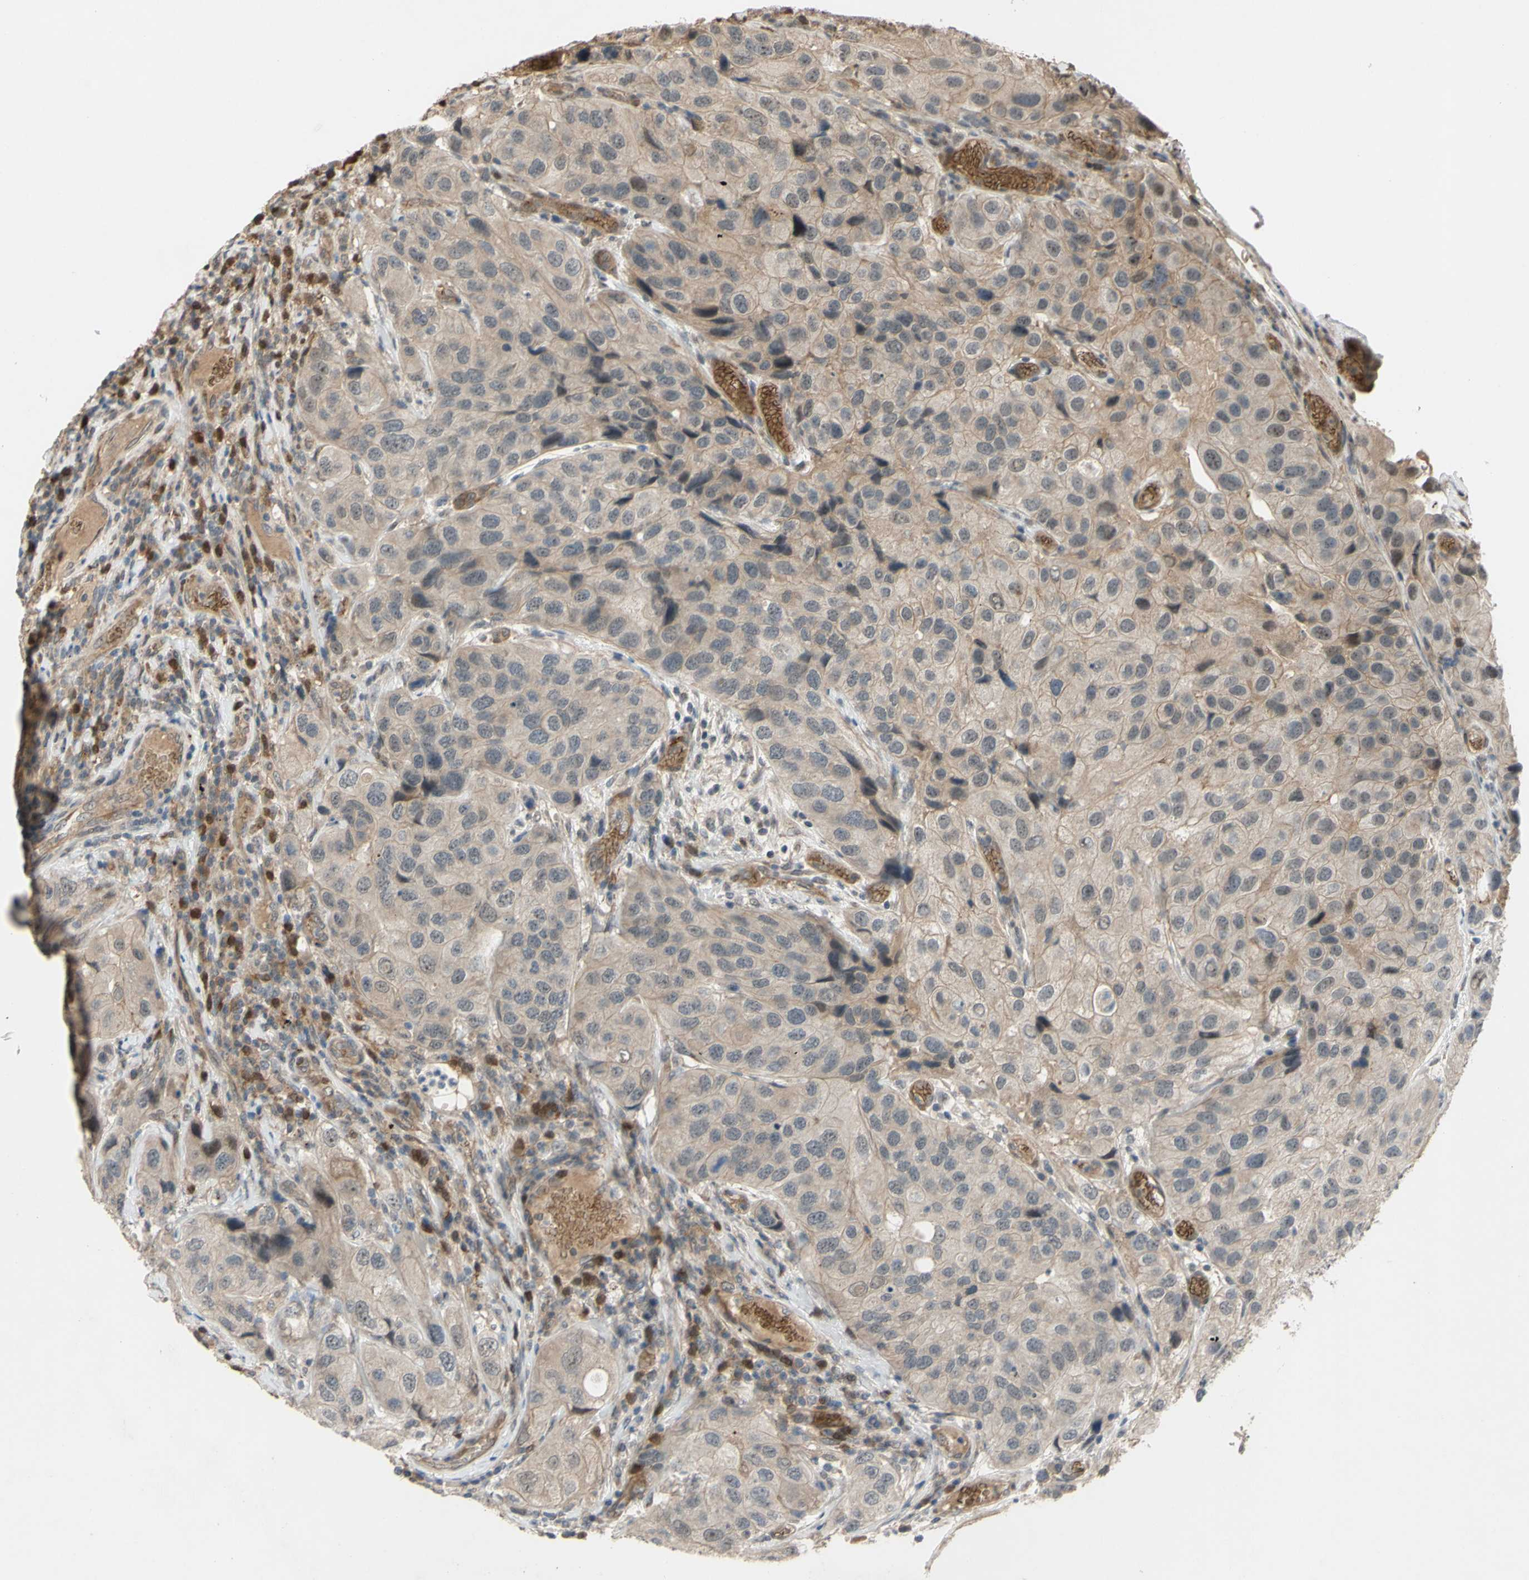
{"staining": {"intensity": "weak", "quantity": ">75%", "location": "cytoplasmic/membranous"}, "tissue": "urothelial cancer", "cell_type": "Tumor cells", "image_type": "cancer", "snomed": [{"axis": "morphology", "description": "Urothelial carcinoma, High grade"}, {"axis": "topography", "description": "Urinary bladder"}], "caption": "Weak cytoplasmic/membranous protein expression is appreciated in about >75% of tumor cells in urothelial cancer. The staining was performed using DAB, with brown indicating positive protein expression. Nuclei are stained blue with hematoxylin.", "gene": "ALK", "patient": {"sex": "female", "age": 64}}